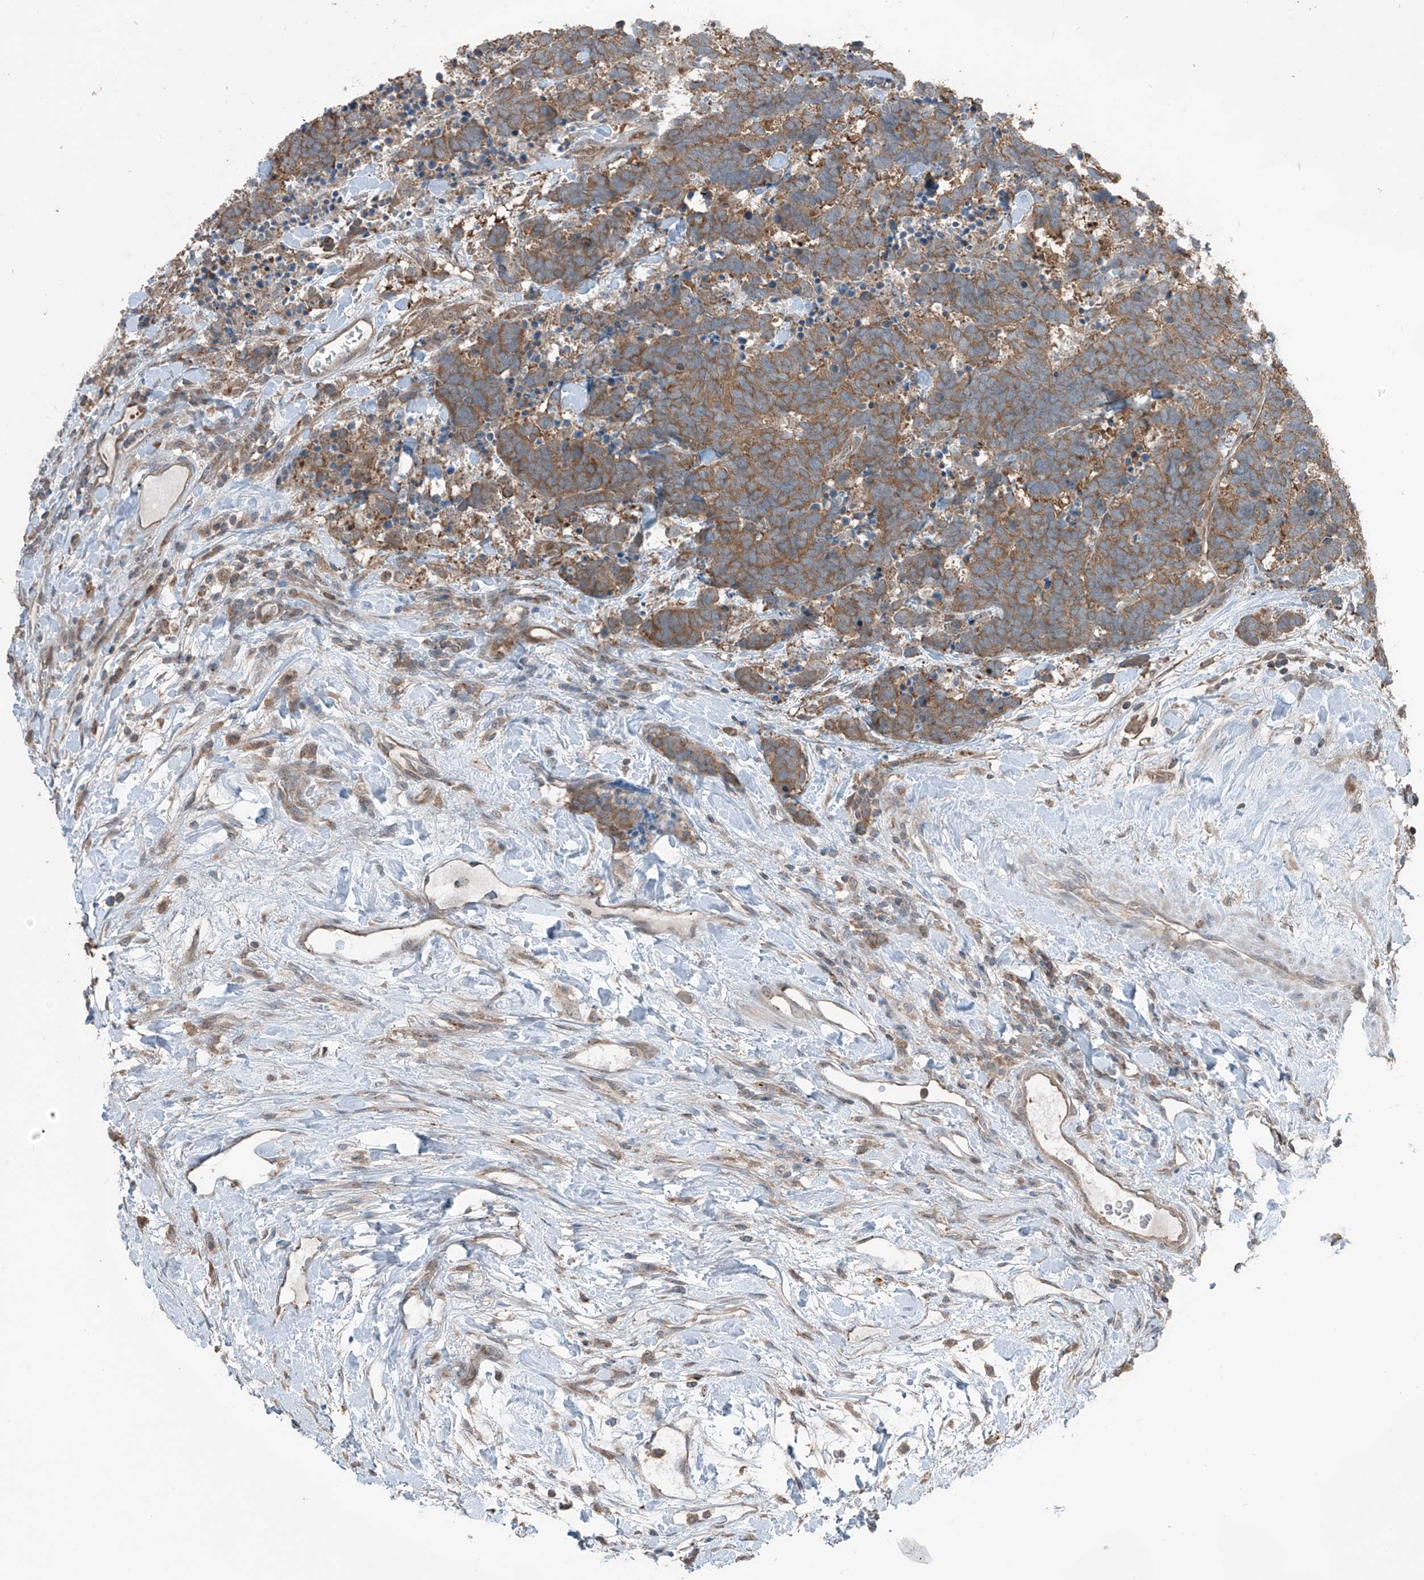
{"staining": {"intensity": "moderate", "quantity": ">75%", "location": "cytoplasmic/membranous"}, "tissue": "carcinoid", "cell_type": "Tumor cells", "image_type": "cancer", "snomed": [{"axis": "morphology", "description": "Carcinoma, NOS"}, {"axis": "morphology", "description": "Carcinoid, malignant, NOS"}, {"axis": "topography", "description": "Urinary bladder"}], "caption": "Moderate cytoplasmic/membranous expression is present in about >75% of tumor cells in carcinoid.", "gene": "TXNDC9", "patient": {"sex": "male", "age": 57}}